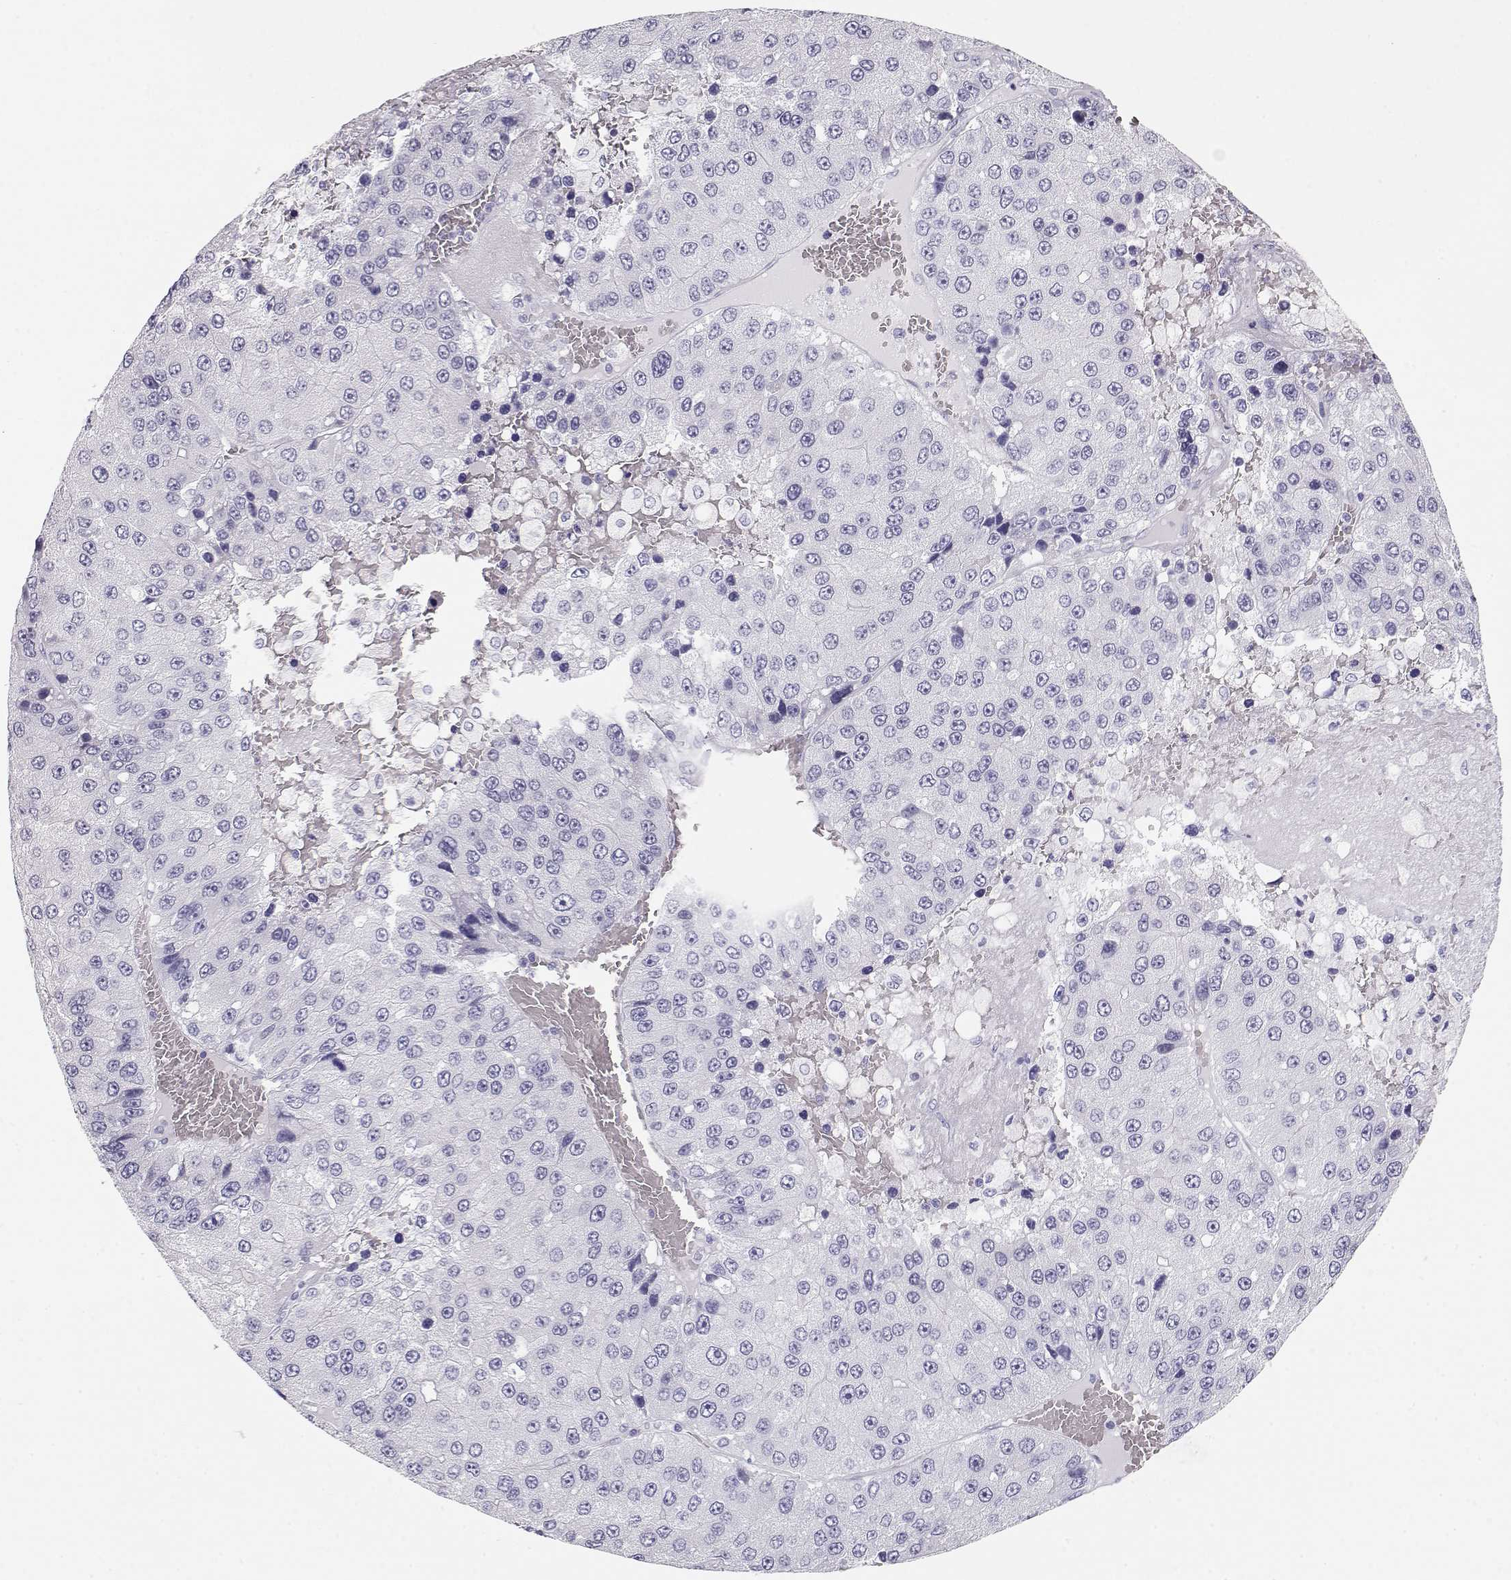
{"staining": {"intensity": "negative", "quantity": "none", "location": "none"}, "tissue": "liver cancer", "cell_type": "Tumor cells", "image_type": "cancer", "snomed": [{"axis": "morphology", "description": "Carcinoma, Hepatocellular, NOS"}, {"axis": "topography", "description": "Liver"}], "caption": "Photomicrograph shows no protein positivity in tumor cells of liver cancer (hepatocellular carcinoma) tissue.", "gene": "MAGEC1", "patient": {"sex": "female", "age": 73}}